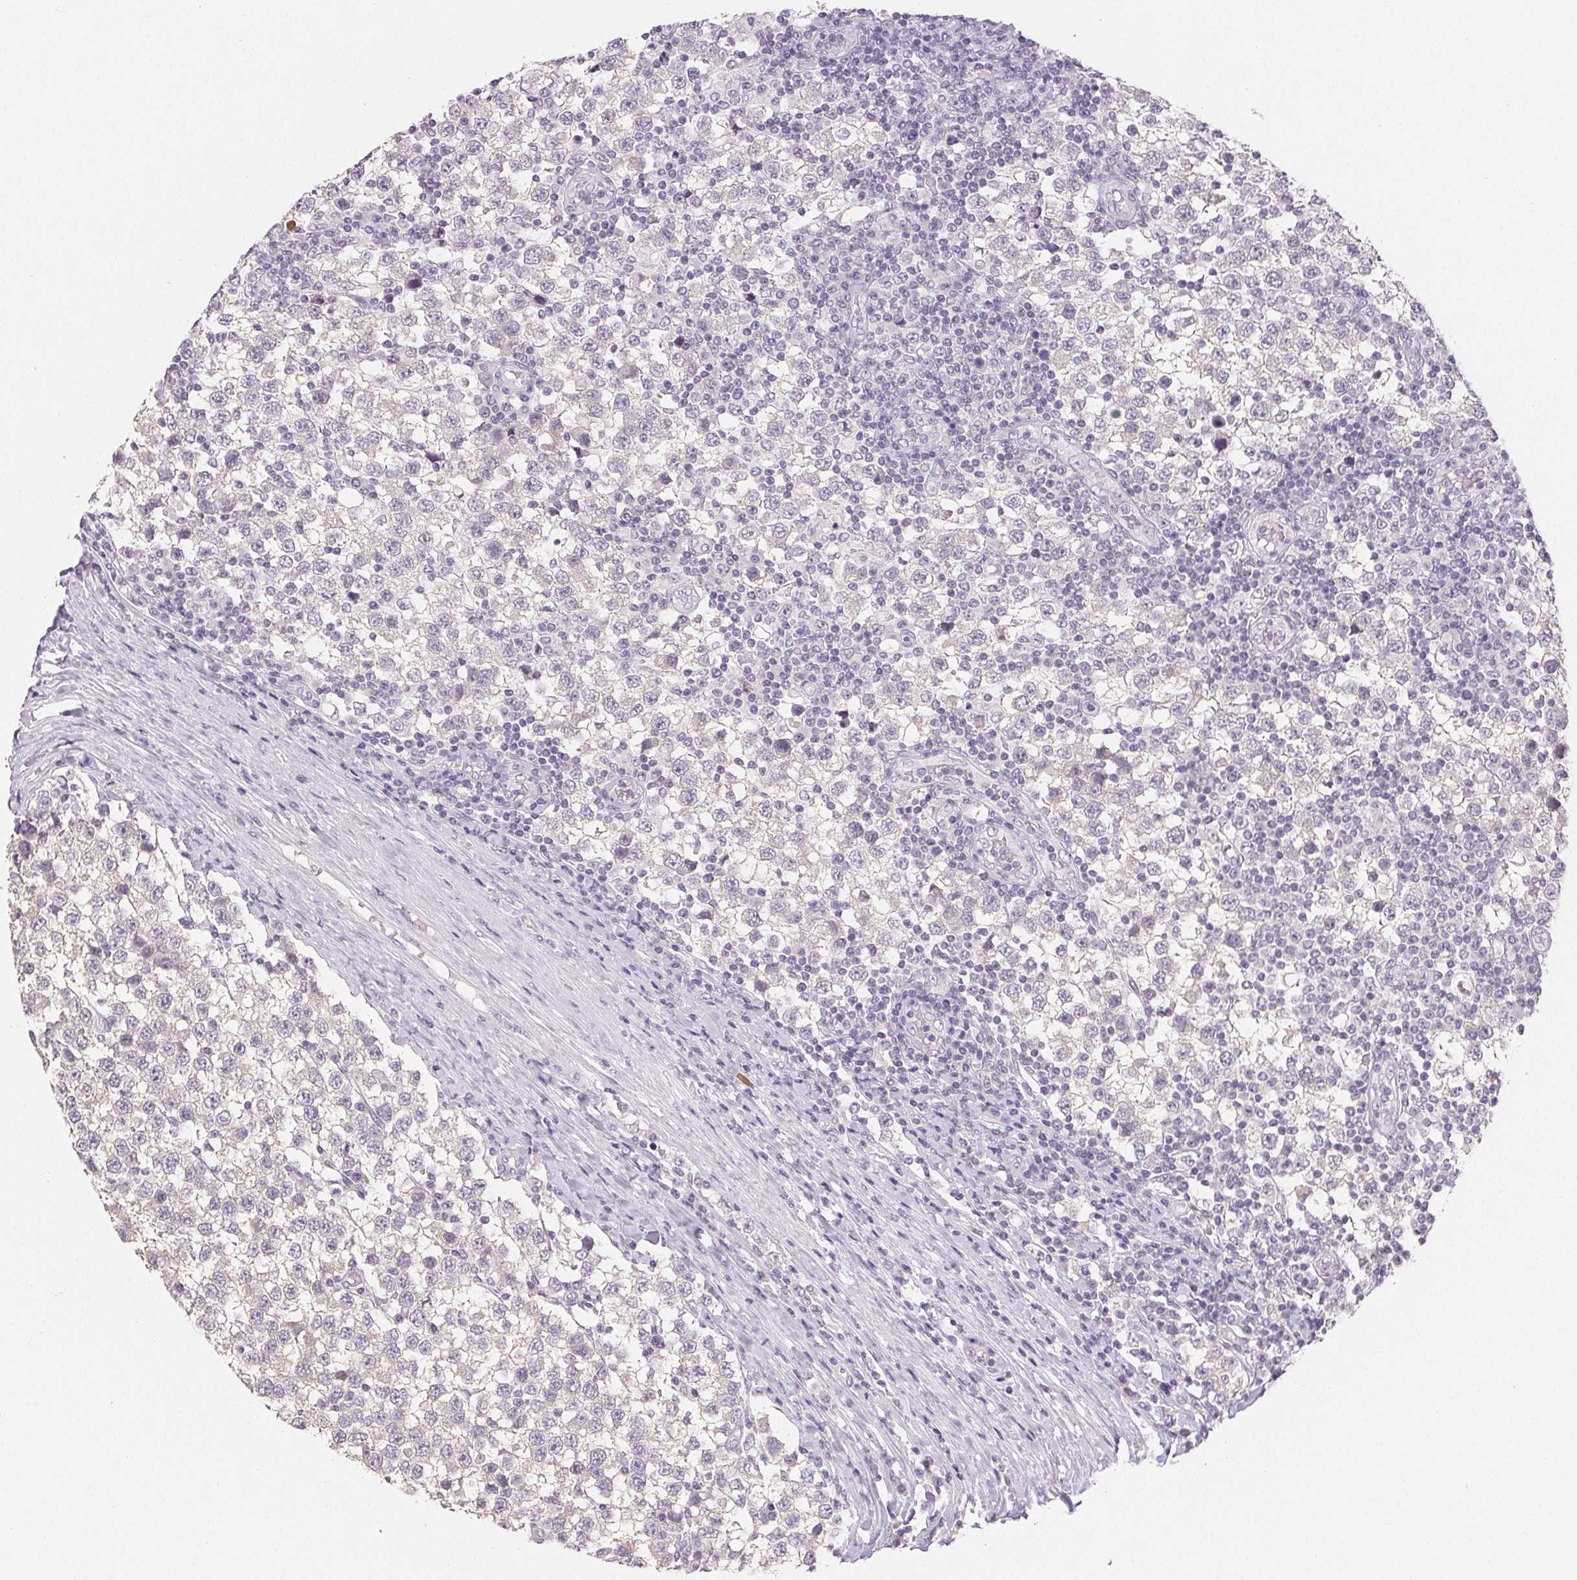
{"staining": {"intensity": "negative", "quantity": "none", "location": "none"}, "tissue": "testis cancer", "cell_type": "Tumor cells", "image_type": "cancer", "snomed": [{"axis": "morphology", "description": "Seminoma, NOS"}, {"axis": "topography", "description": "Testis"}], "caption": "Immunohistochemistry micrograph of neoplastic tissue: human testis cancer stained with DAB displays no significant protein positivity in tumor cells.", "gene": "SFTPD", "patient": {"sex": "male", "age": 34}}